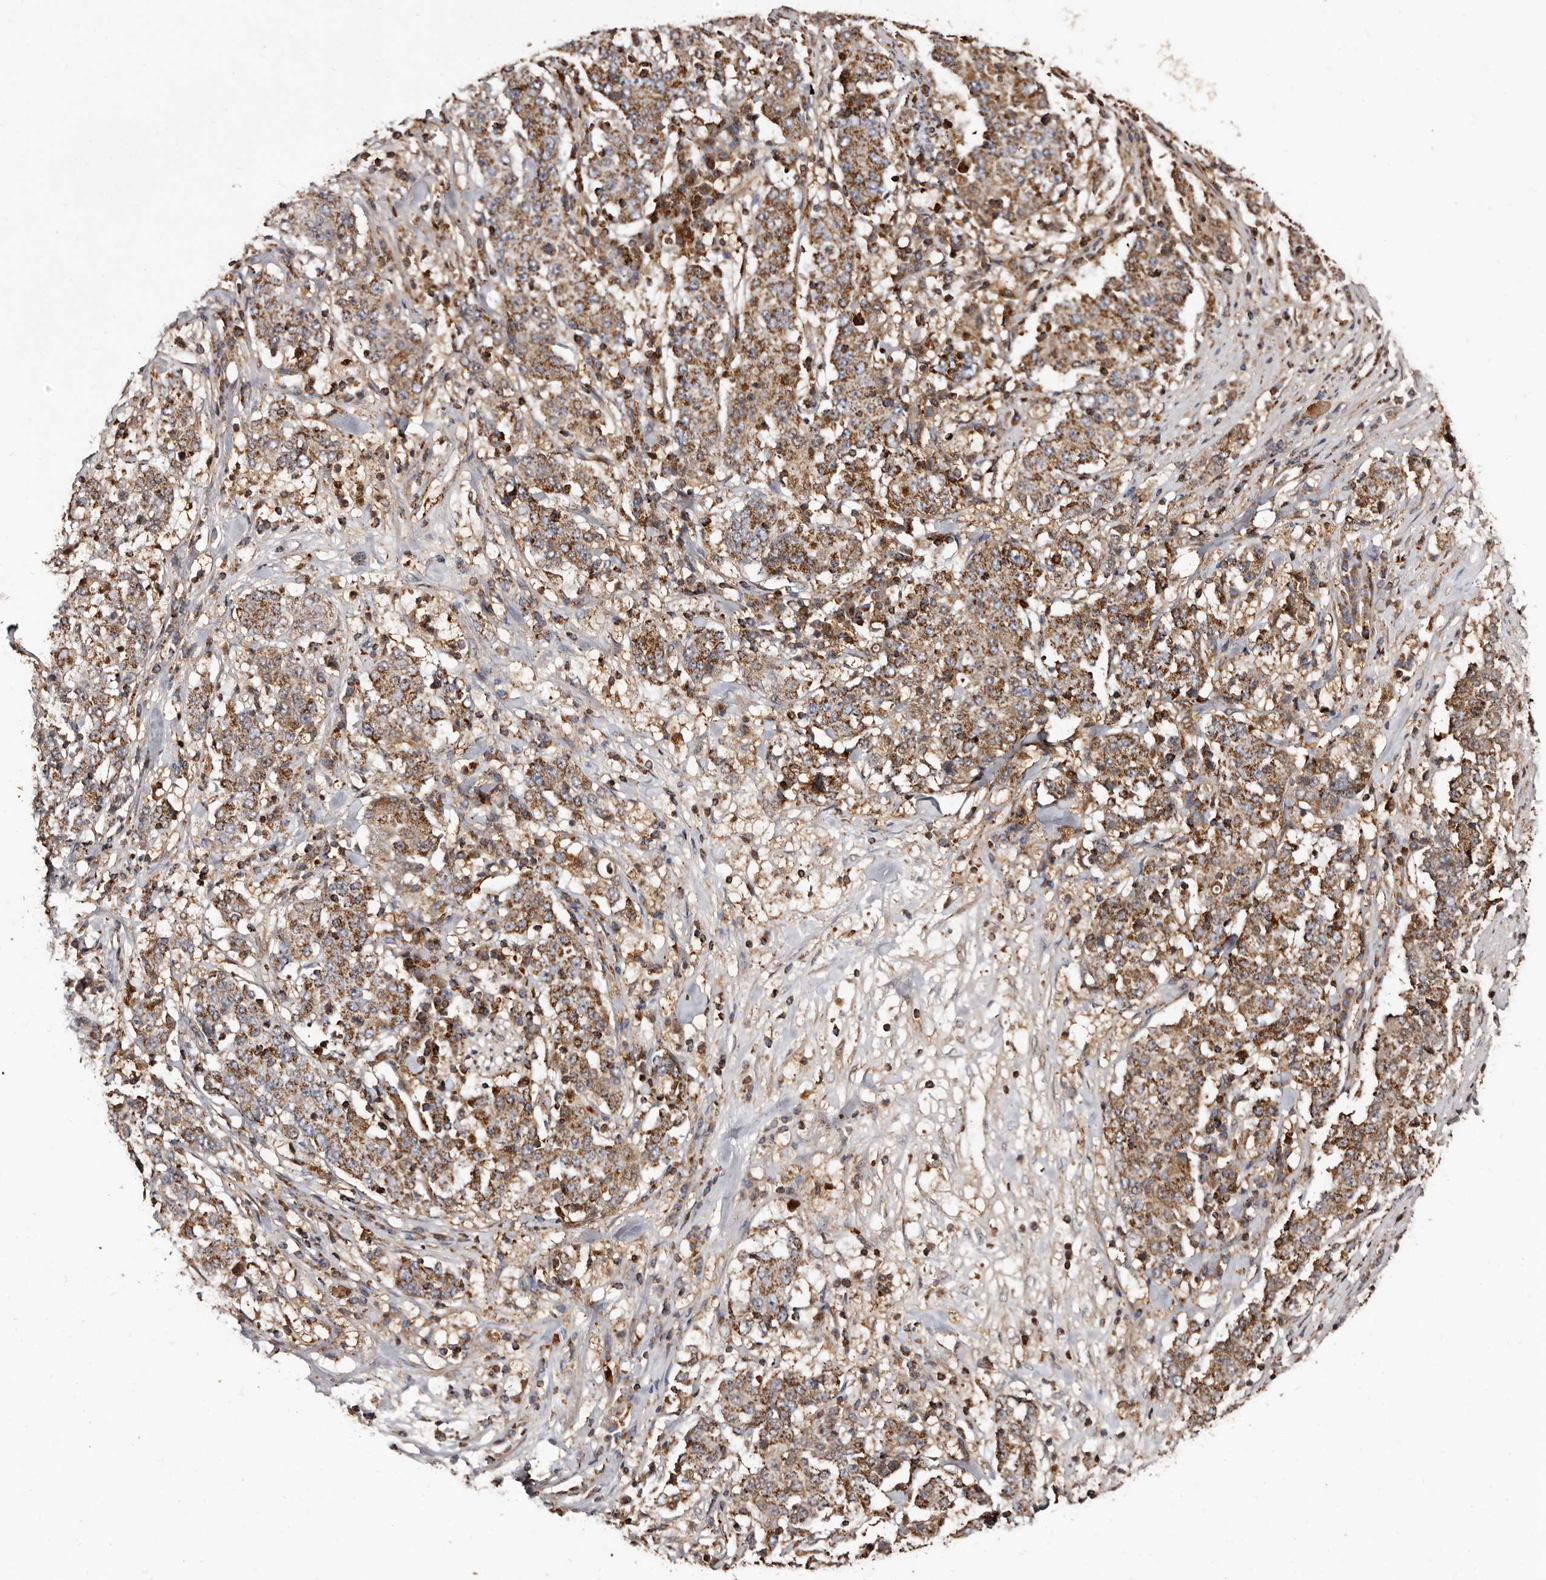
{"staining": {"intensity": "strong", "quantity": ">75%", "location": "cytoplasmic/membranous"}, "tissue": "stomach cancer", "cell_type": "Tumor cells", "image_type": "cancer", "snomed": [{"axis": "morphology", "description": "Adenocarcinoma, NOS"}, {"axis": "topography", "description": "Stomach"}], "caption": "Protein expression analysis of stomach cancer reveals strong cytoplasmic/membranous positivity in about >75% of tumor cells.", "gene": "BAX", "patient": {"sex": "male", "age": 59}}